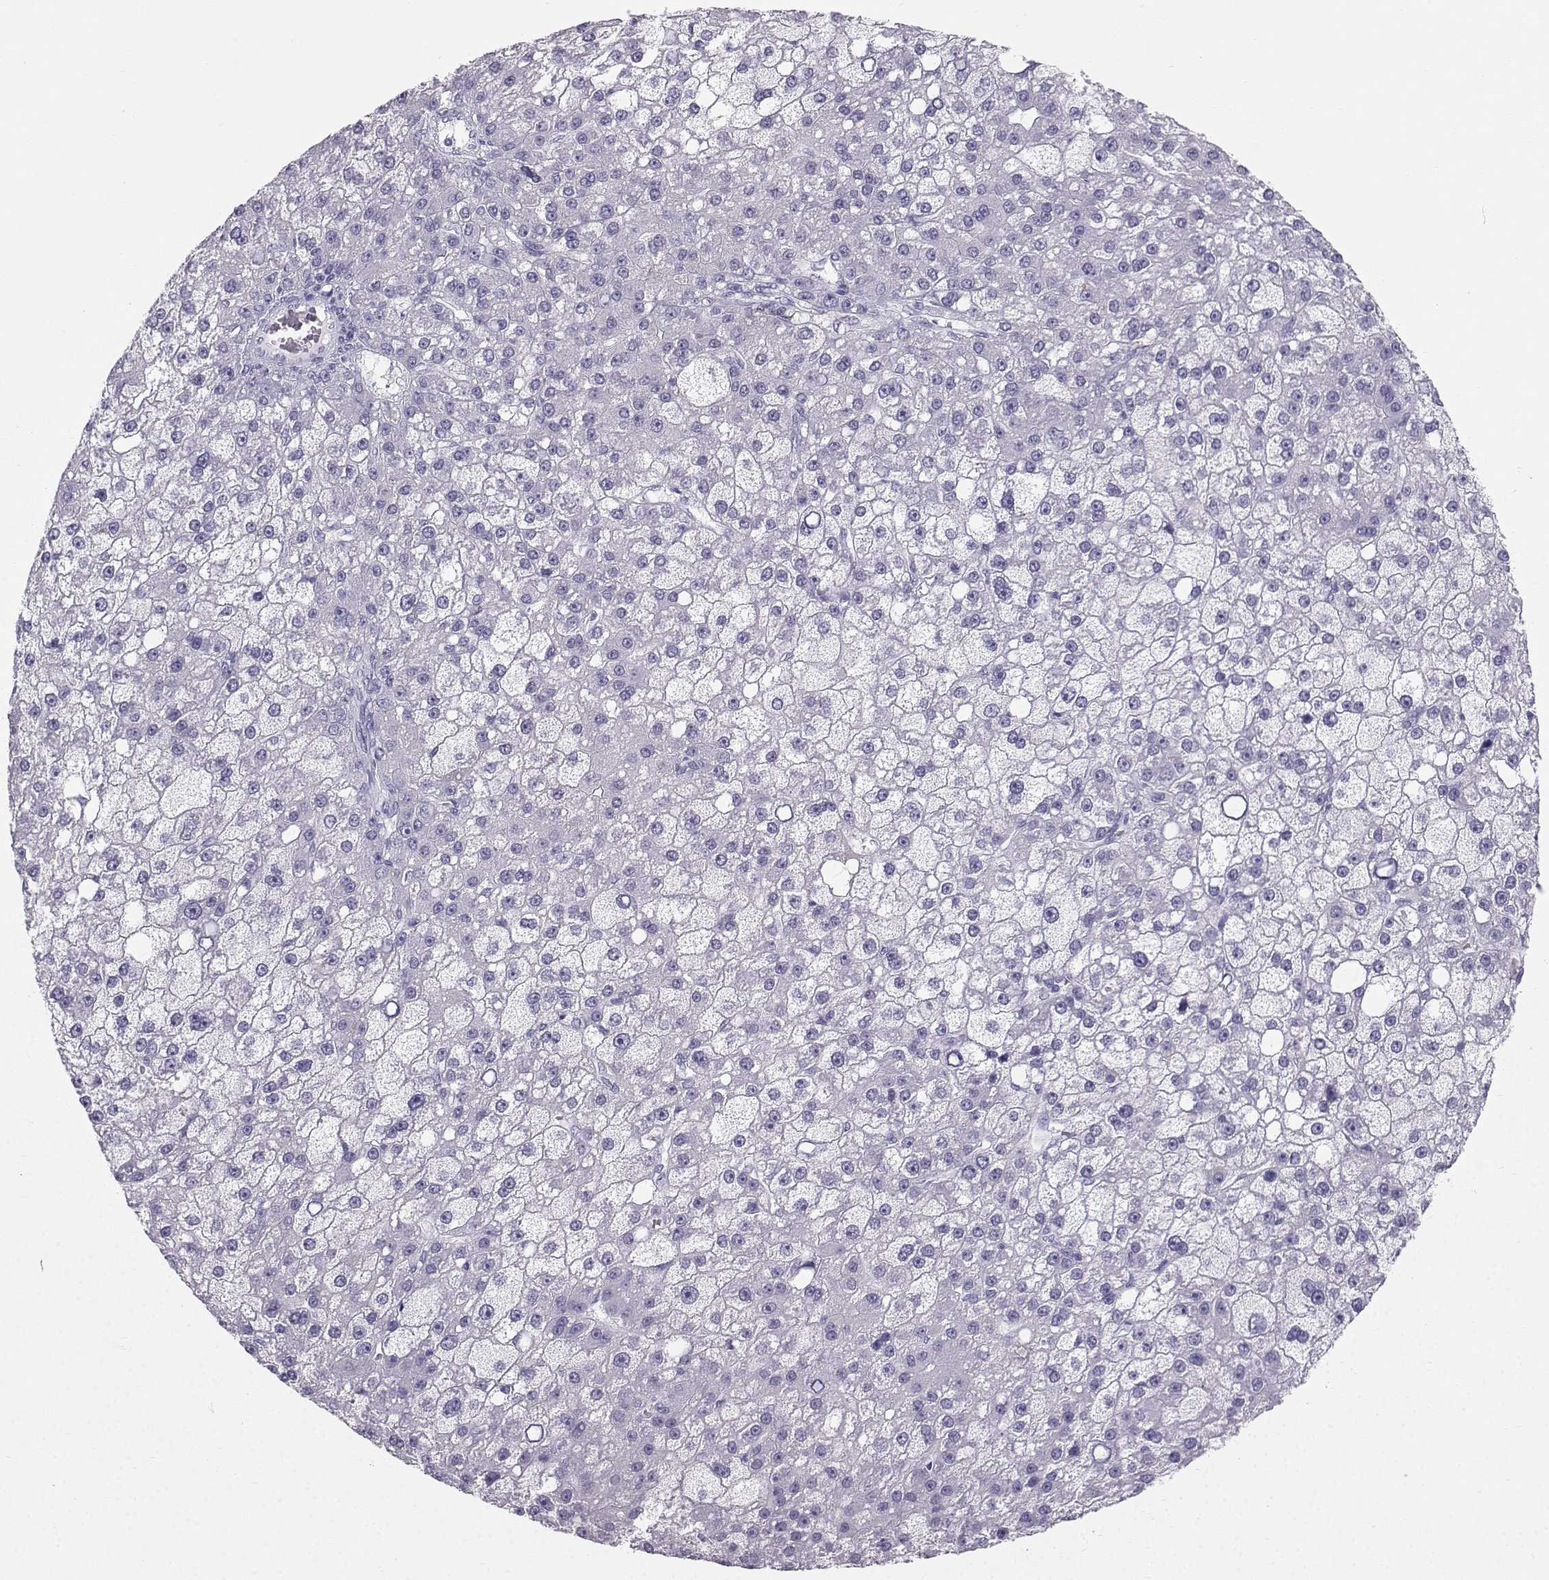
{"staining": {"intensity": "negative", "quantity": "none", "location": "none"}, "tissue": "liver cancer", "cell_type": "Tumor cells", "image_type": "cancer", "snomed": [{"axis": "morphology", "description": "Carcinoma, Hepatocellular, NOS"}, {"axis": "topography", "description": "Liver"}], "caption": "DAB (3,3'-diaminobenzidine) immunohistochemical staining of liver hepatocellular carcinoma displays no significant positivity in tumor cells.", "gene": "IQCD", "patient": {"sex": "male", "age": 67}}